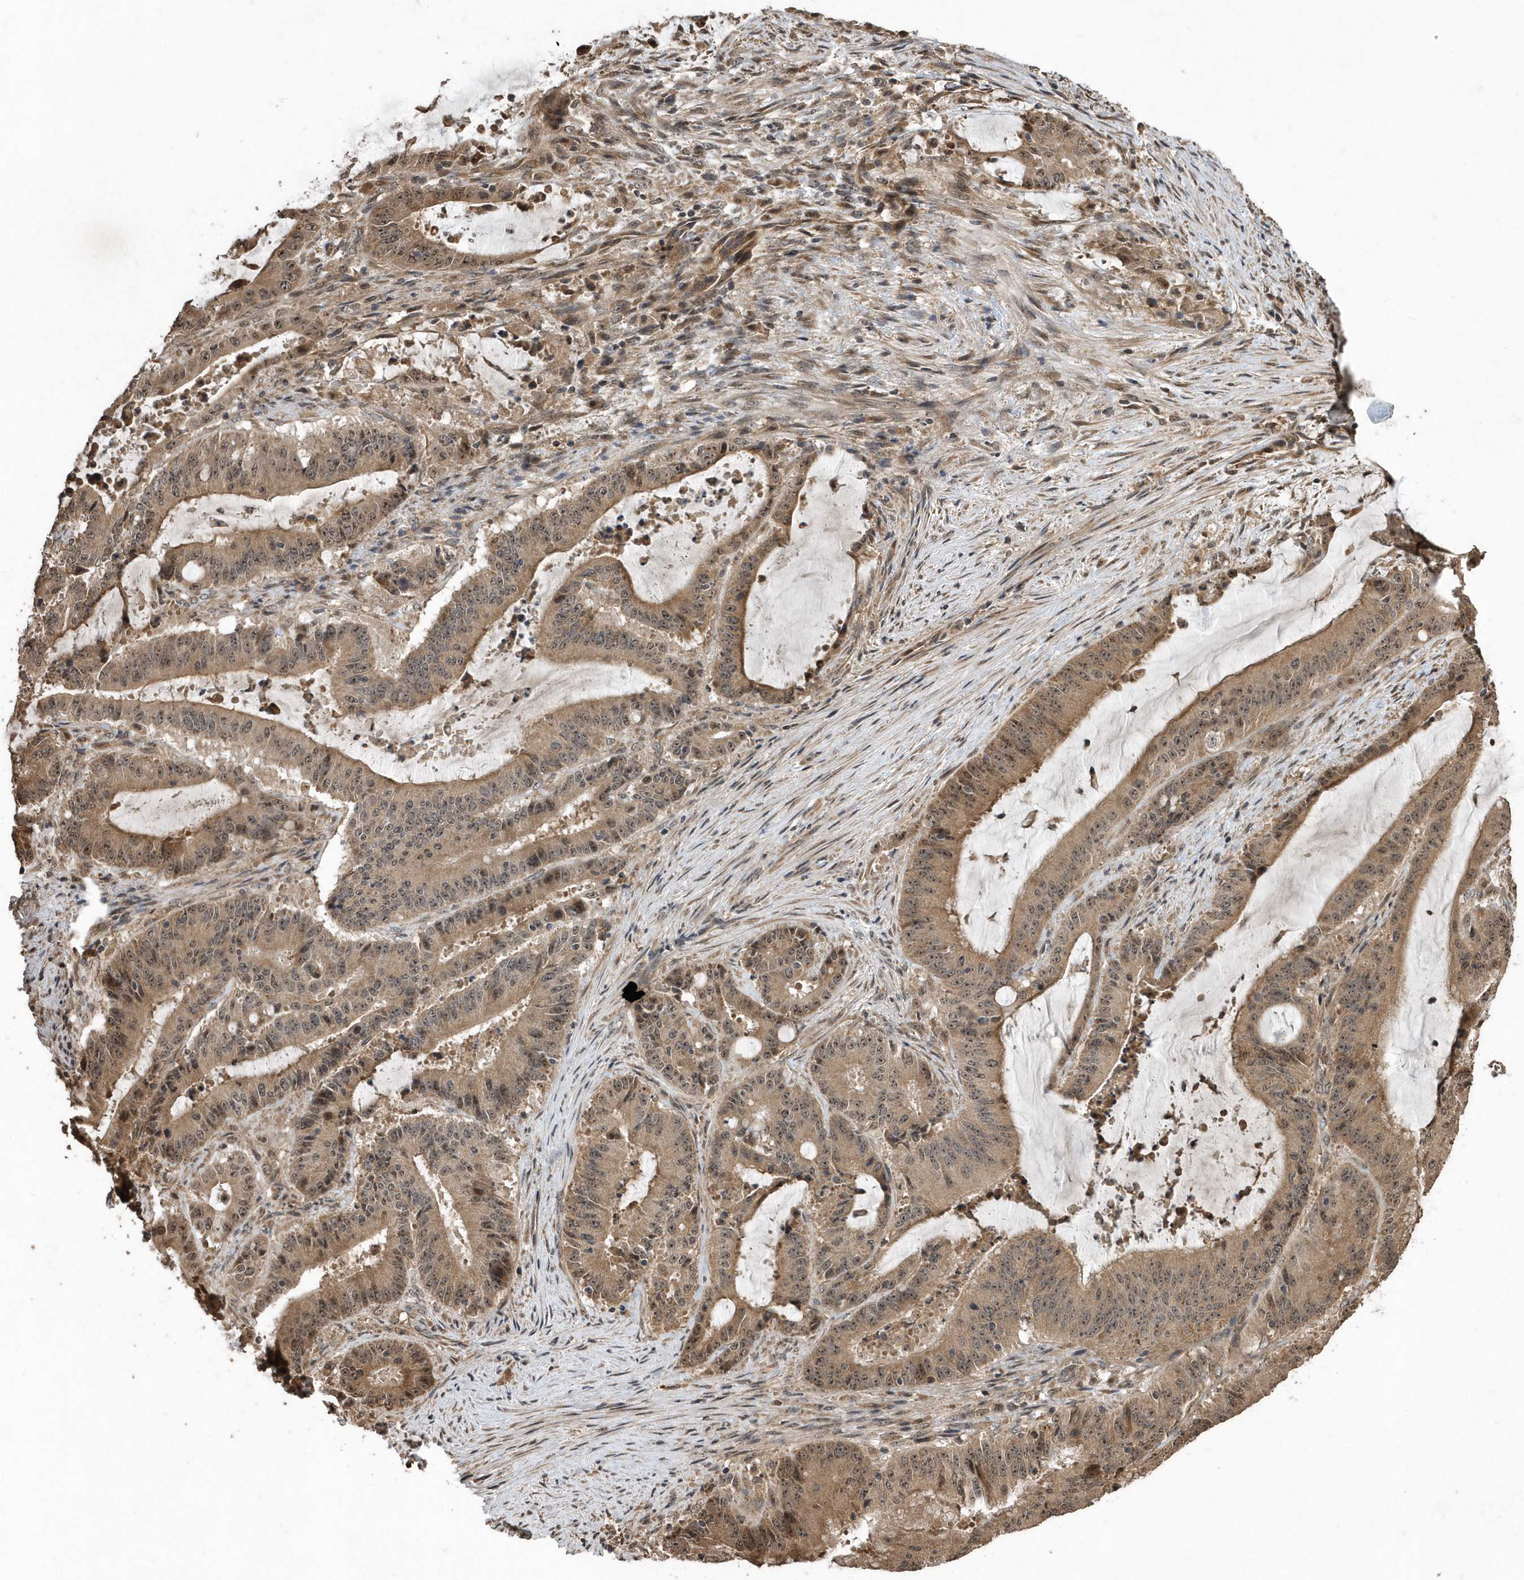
{"staining": {"intensity": "moderate", "quantity": ">75%", "location": "cytoplasmic/membranous"}, "tissue": "liver cancer", "cell_type": "Tumor cells", "image_type": "cancer", "snomed": [{"axis": "morphology", "description": "Normal tissue, NOS"}, {"axis": "morphology", "description": "Cholangiocarcinoma"}, {"axis": "topography", "description": "Liver"}, {"axis": "topography", "description": "Peripheral nerve tissue"}], "caption": "Cholangiocarcinoma (liver) stained with IHC displays moderate cytoplasmic/membranous positivity in approximately >75% of tumor cells.", "gene": "WASHC5", "patient": {"sex": "female", "age": 73}}